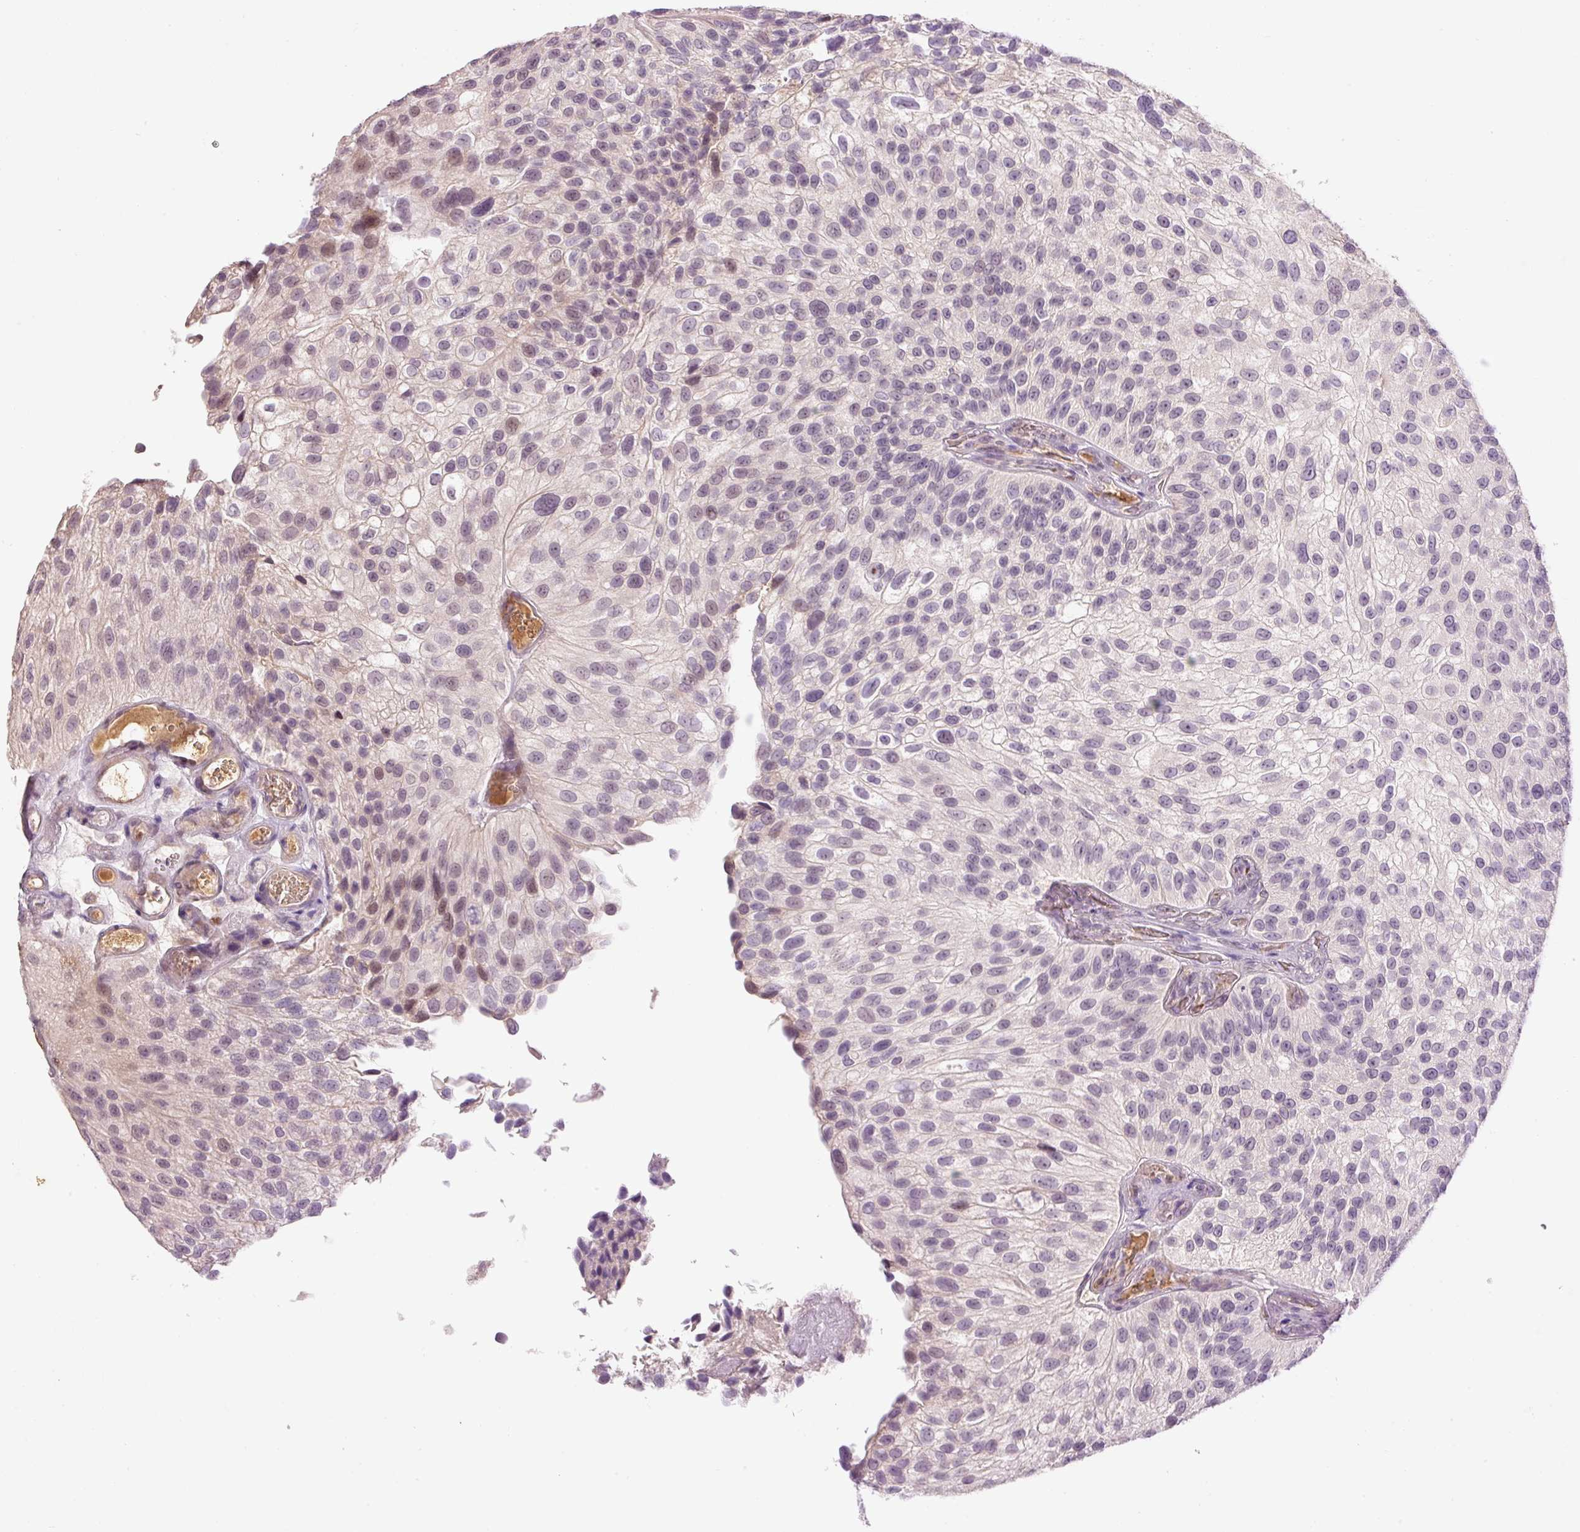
{"staining": {"intensity": "moderate", "quantity": "<25%", "location": "nuclear"}, "tissue": "urothelial cancer", "cell_type": "Tumor cells", "image_type": "cancer", "snomed": [{"axis": "morphology", "description": "Urothelial carcinoma, NOS"}, {"axis": "topography", "description": "Urinary bladder"}], "caption": "Urothelial cancer stained with a protein marker shows moderate staining in tumor cells.", "gene": "CMTM8", "patient": {"sex": "male", "age": 87}}